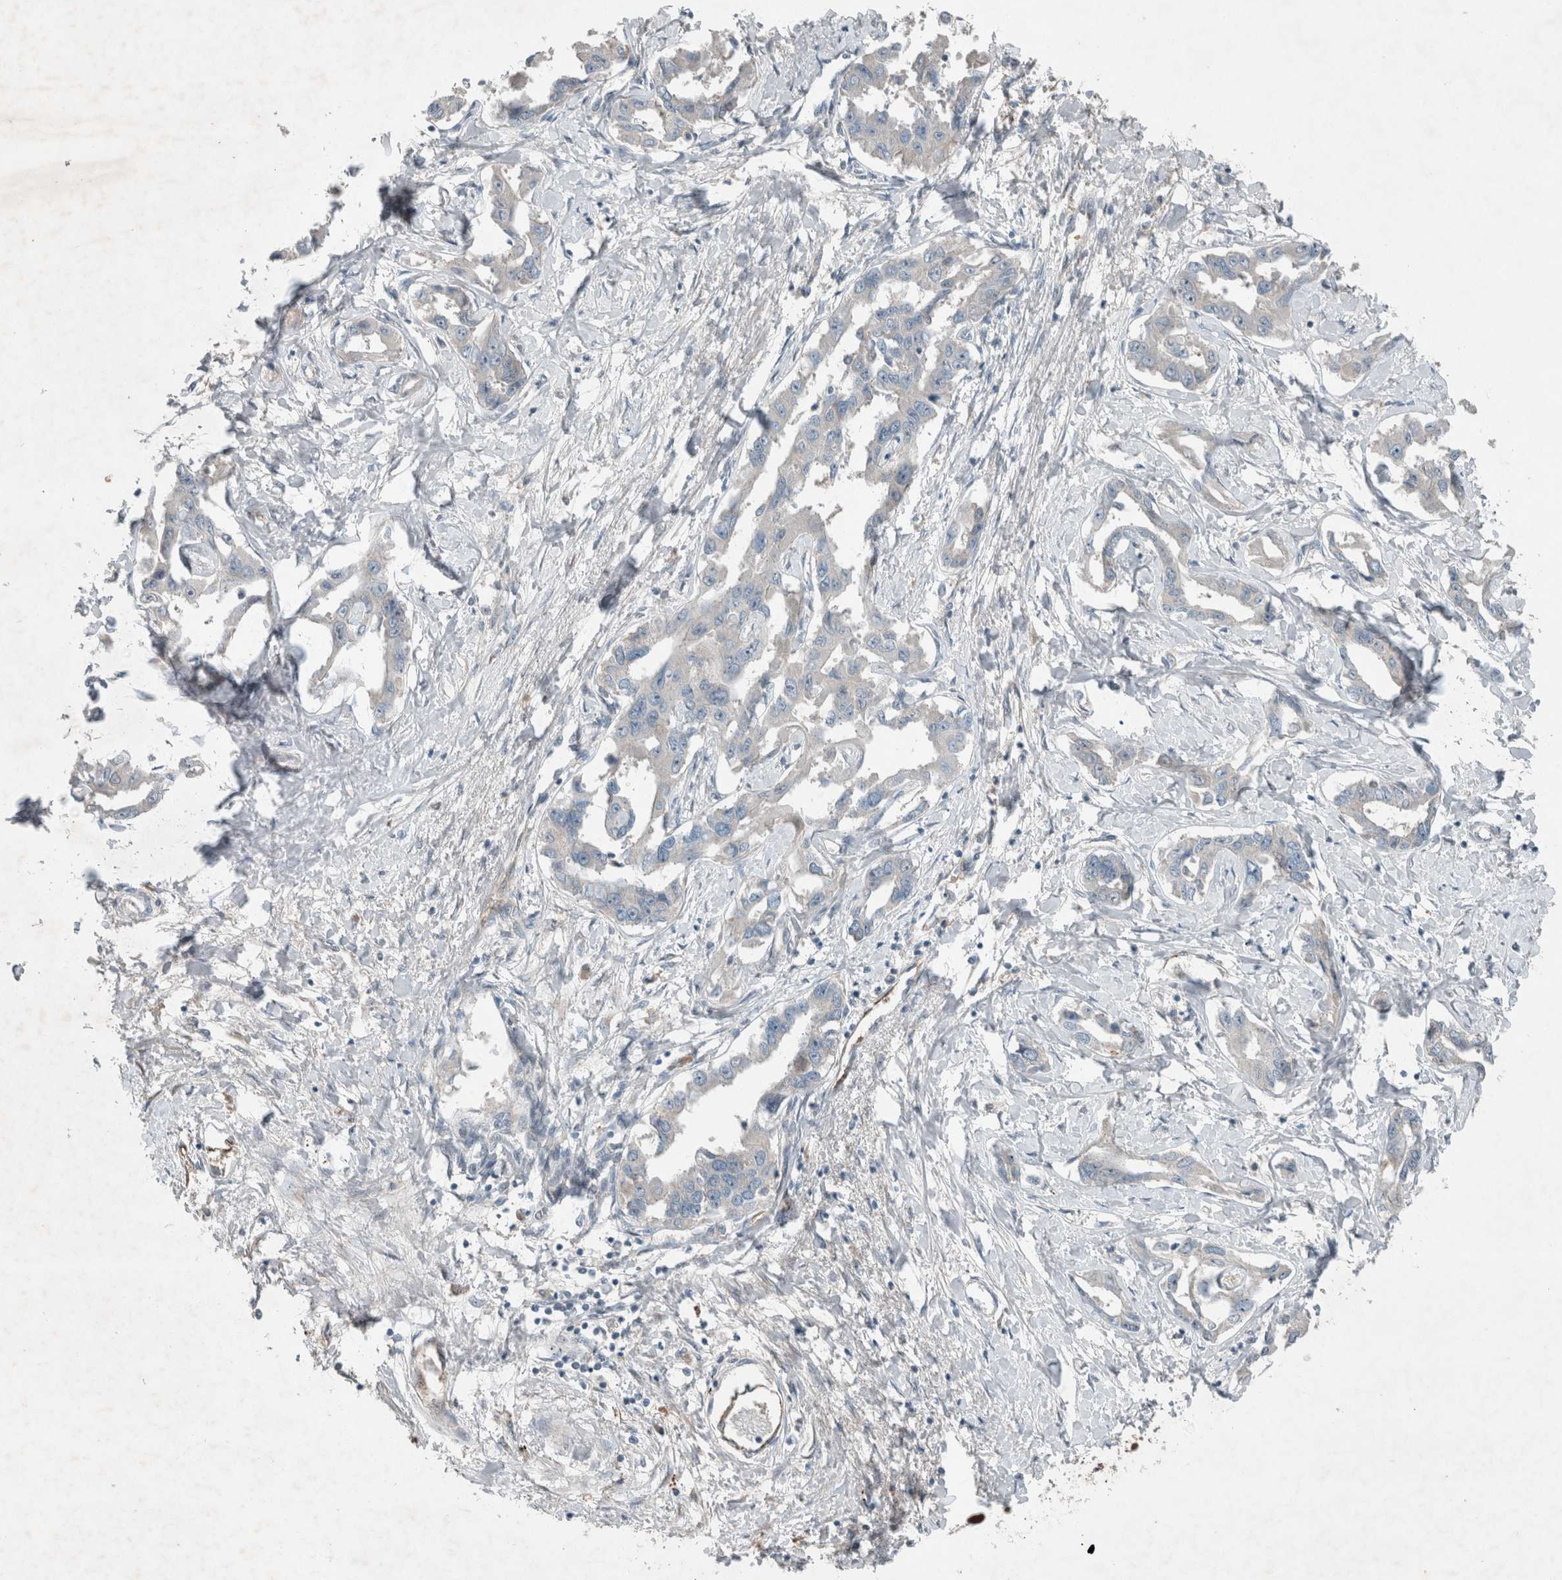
{"staining": {"intensity": "negative", "quantity": "none", "location": "none"}, "tissue": "liver cancer", "cell_type": "Tumor cells", "image_type": "cancer", "snomed": [{"axis": "morphology", "description": "Cholangiocarcinoma"}, {"axis": "topography", "description": "Liver"}], "caption": "Tumor cells show no significant protein expression in liver cholangiocarcinoma. Nuclei are stained in blue.", "gene": "RALGDS", "patient": {"sex": "male", "age": 59}}